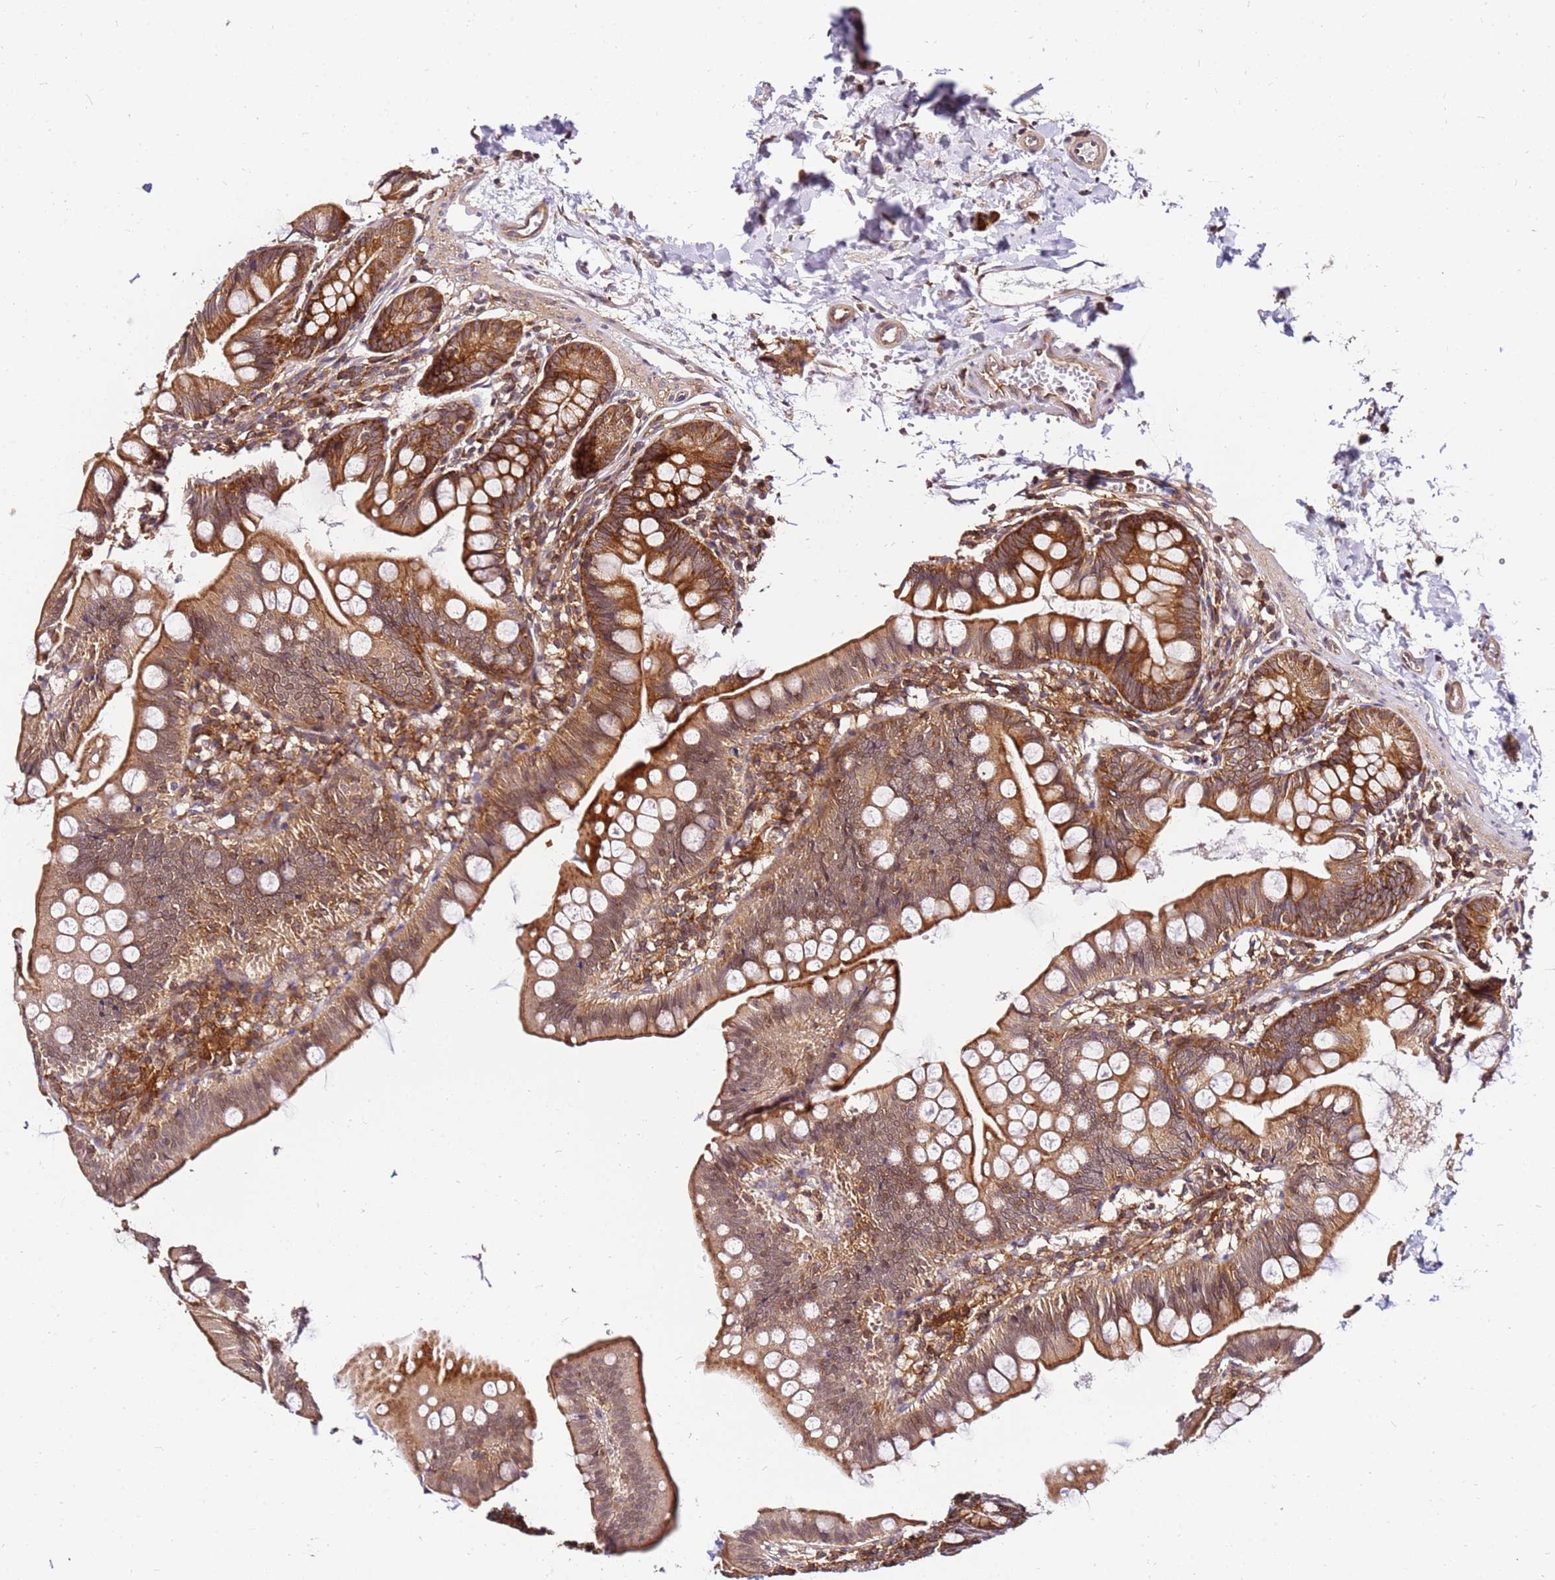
{"staining": {"intensity": "strong", "quantity": ">75%", "location": "cytoplasmic/membranous"}, "tissue": "small intestine", "cell_type": "Glandular cells", "image_type": "normal", "snomed": [{"axis": "morphology", "description": "Normal tissue, NOS"}, {"axis": "topography", "description": "Small intestine"}], "caption": "DAB (3,3'-diaminobenzidine) immunohistochemical staining of unremarkable small intestine reveals strong cytoplasmic/membranous protein expression in about >75% of glandular cells. (DAB (3,3'-diaminobenzidine) IHC with brightfield microscopy, high magnification).", "gene": "PIH1D1", "patient": {"sex": "male", "age": 7}}